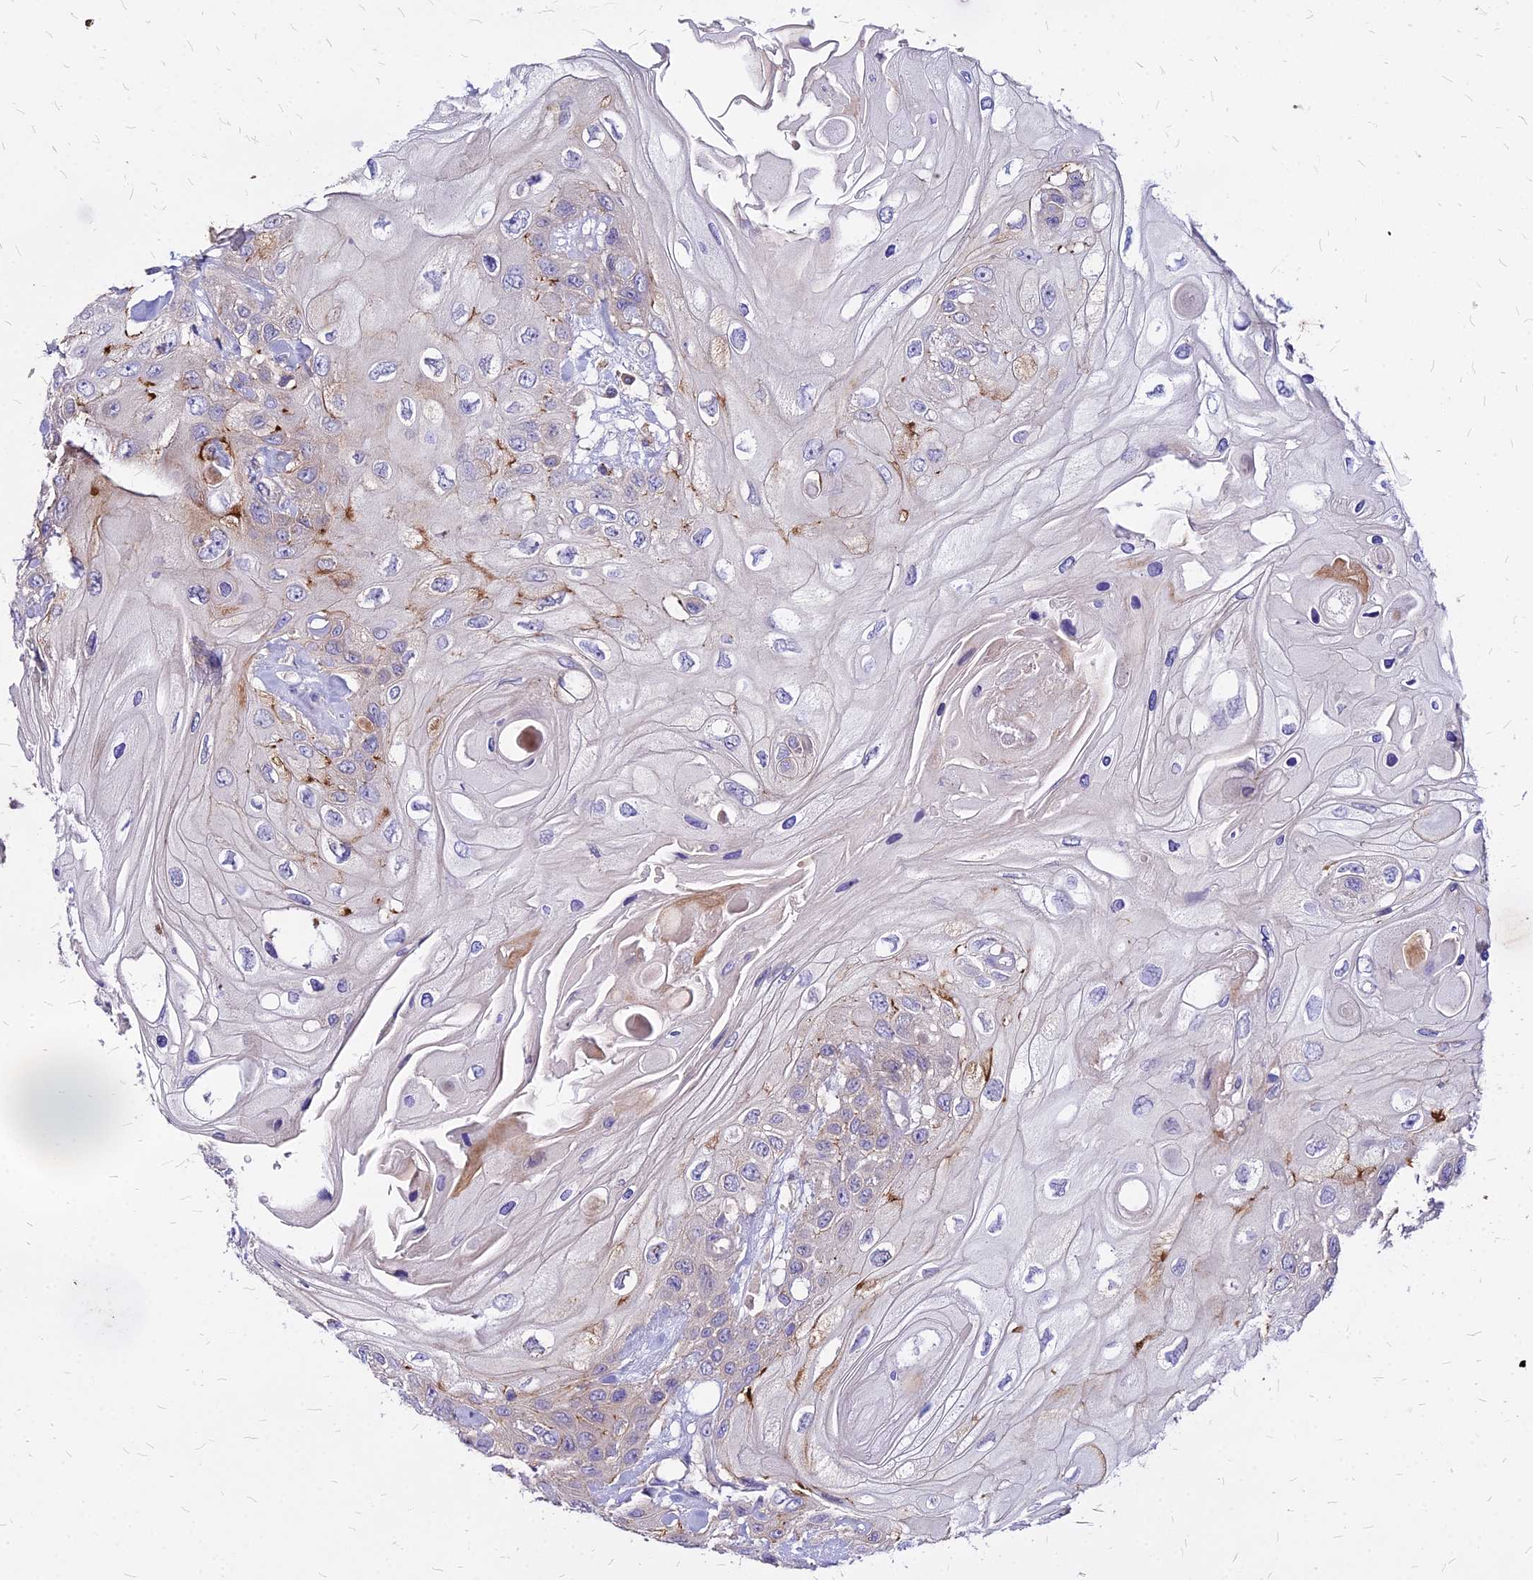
{"staining": {"intensity": "moderate", "quantity": "<25%", "location": "cytoplasmic/membranous"}, "tissue": "head and neck cancer", "cell_type": "Tumor cells", "image_type": "cancer", "snomed": [{"axis": "morphology", "description": "Squamous cell carcinoma, NOS"}, {"axis": "topography", "description": "Head-Neck"}], "caption": "Immunohistochemistry (IHC) (DAB) staining of human head and neck squamous cell carcinoma shows moderate cytoplasmic/membranous protein expression in about <25% of tumor cells.", "gene": "COMMD10", "patient": {"sex": "female", "age": 43}}